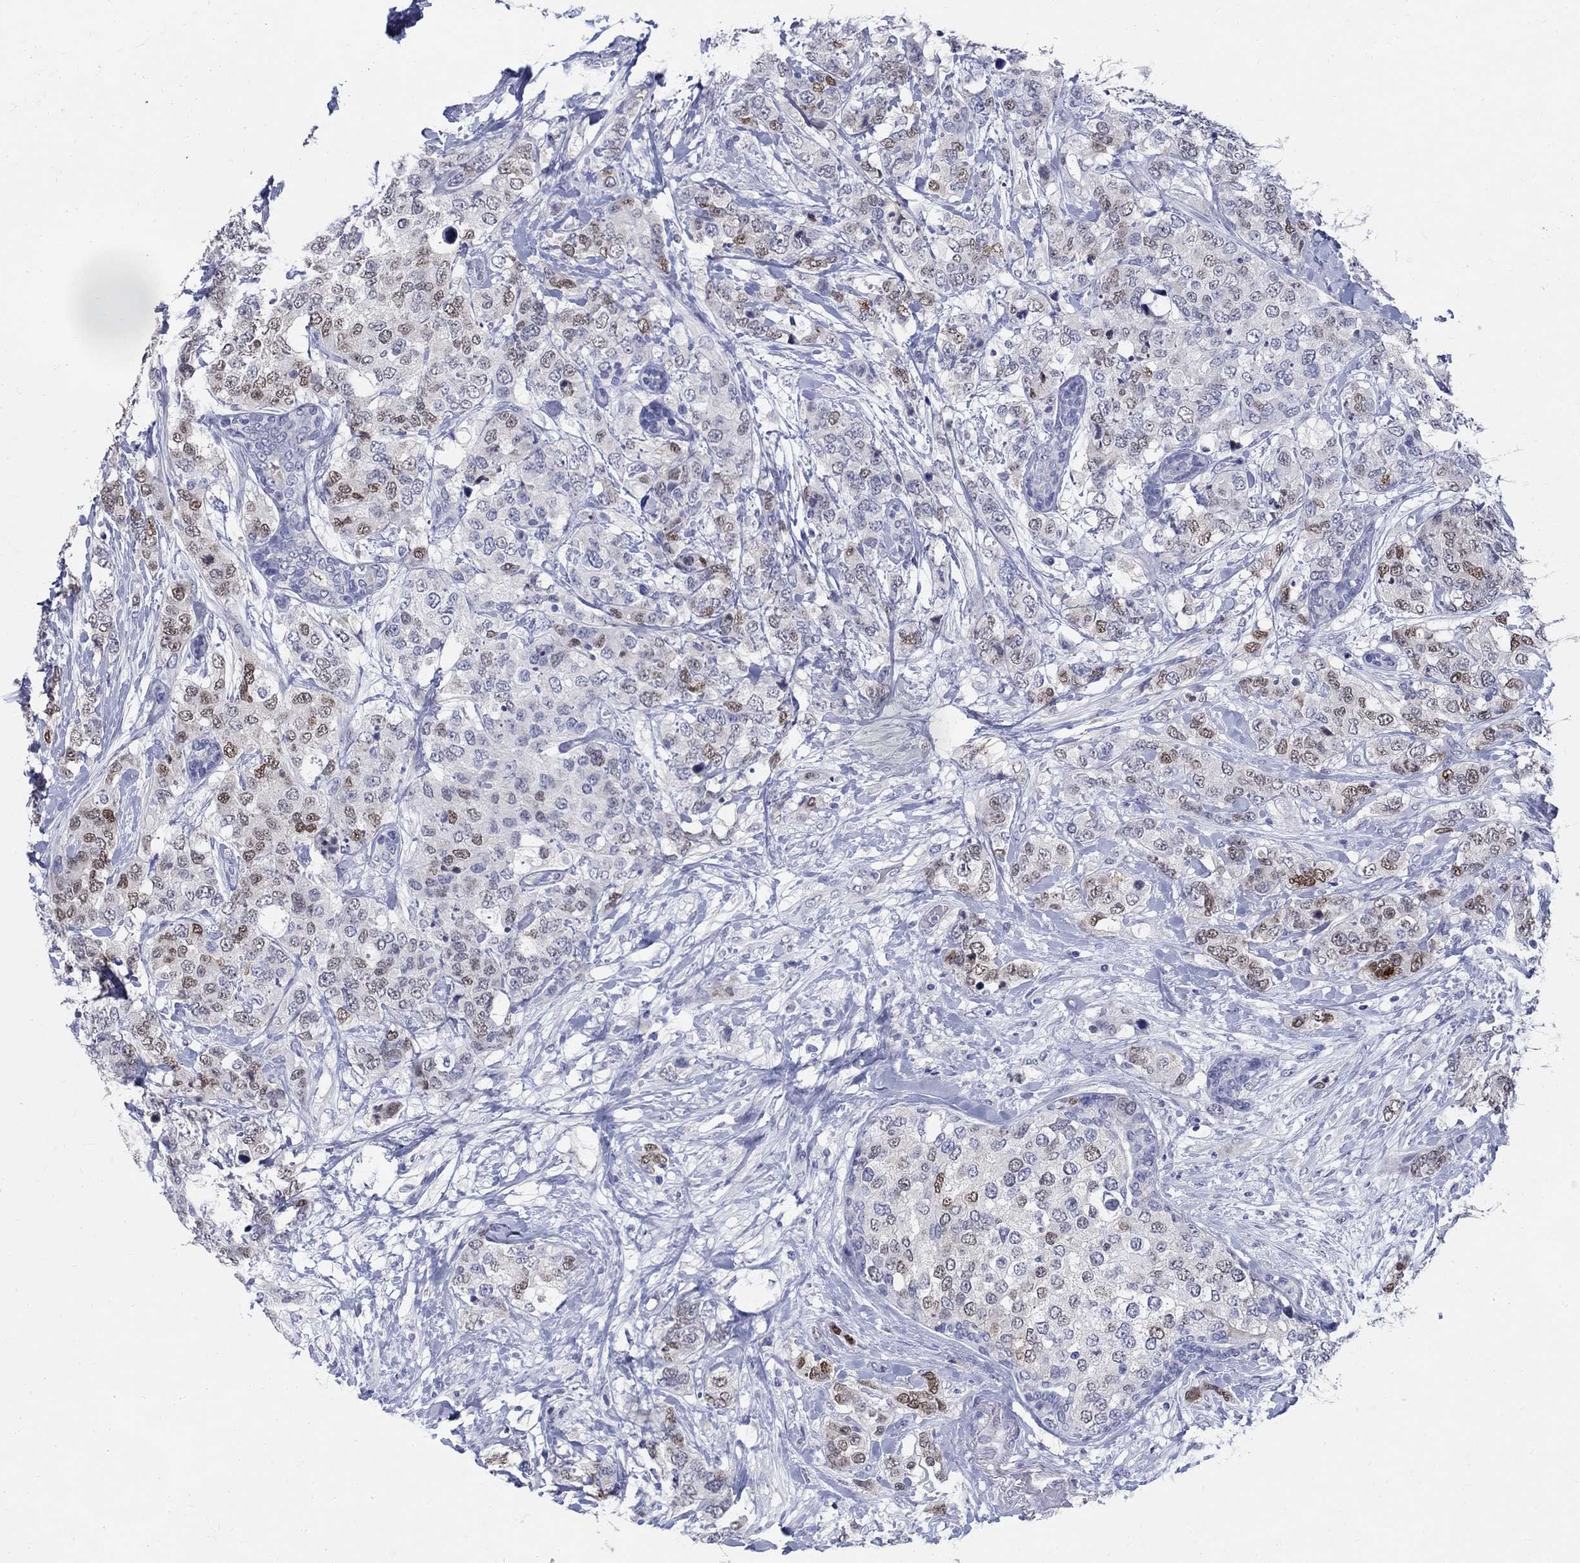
{"staining": {"intensity": "moderate", "quantity": "25%-75%", "location": "nuclear"}, "tissue": "breast cancer", "cell_type": "Tumor cells", "image_type": "cancer", "snomed": [{"axis": "morphology", "description": "Lobular carcinoma"}, {"axis": "topography", "description": "Breast"}], "caption": "Immunohistochemistry image of neoplastic tissue: human breast cancer stained using IHC displays medium levels of moderate protein expression localized specifically in the nuclear of tumor cells, appearing as a nuclear brown color.", "gene": "SOX2", "patient": {"sex": "female", "age": 59}}